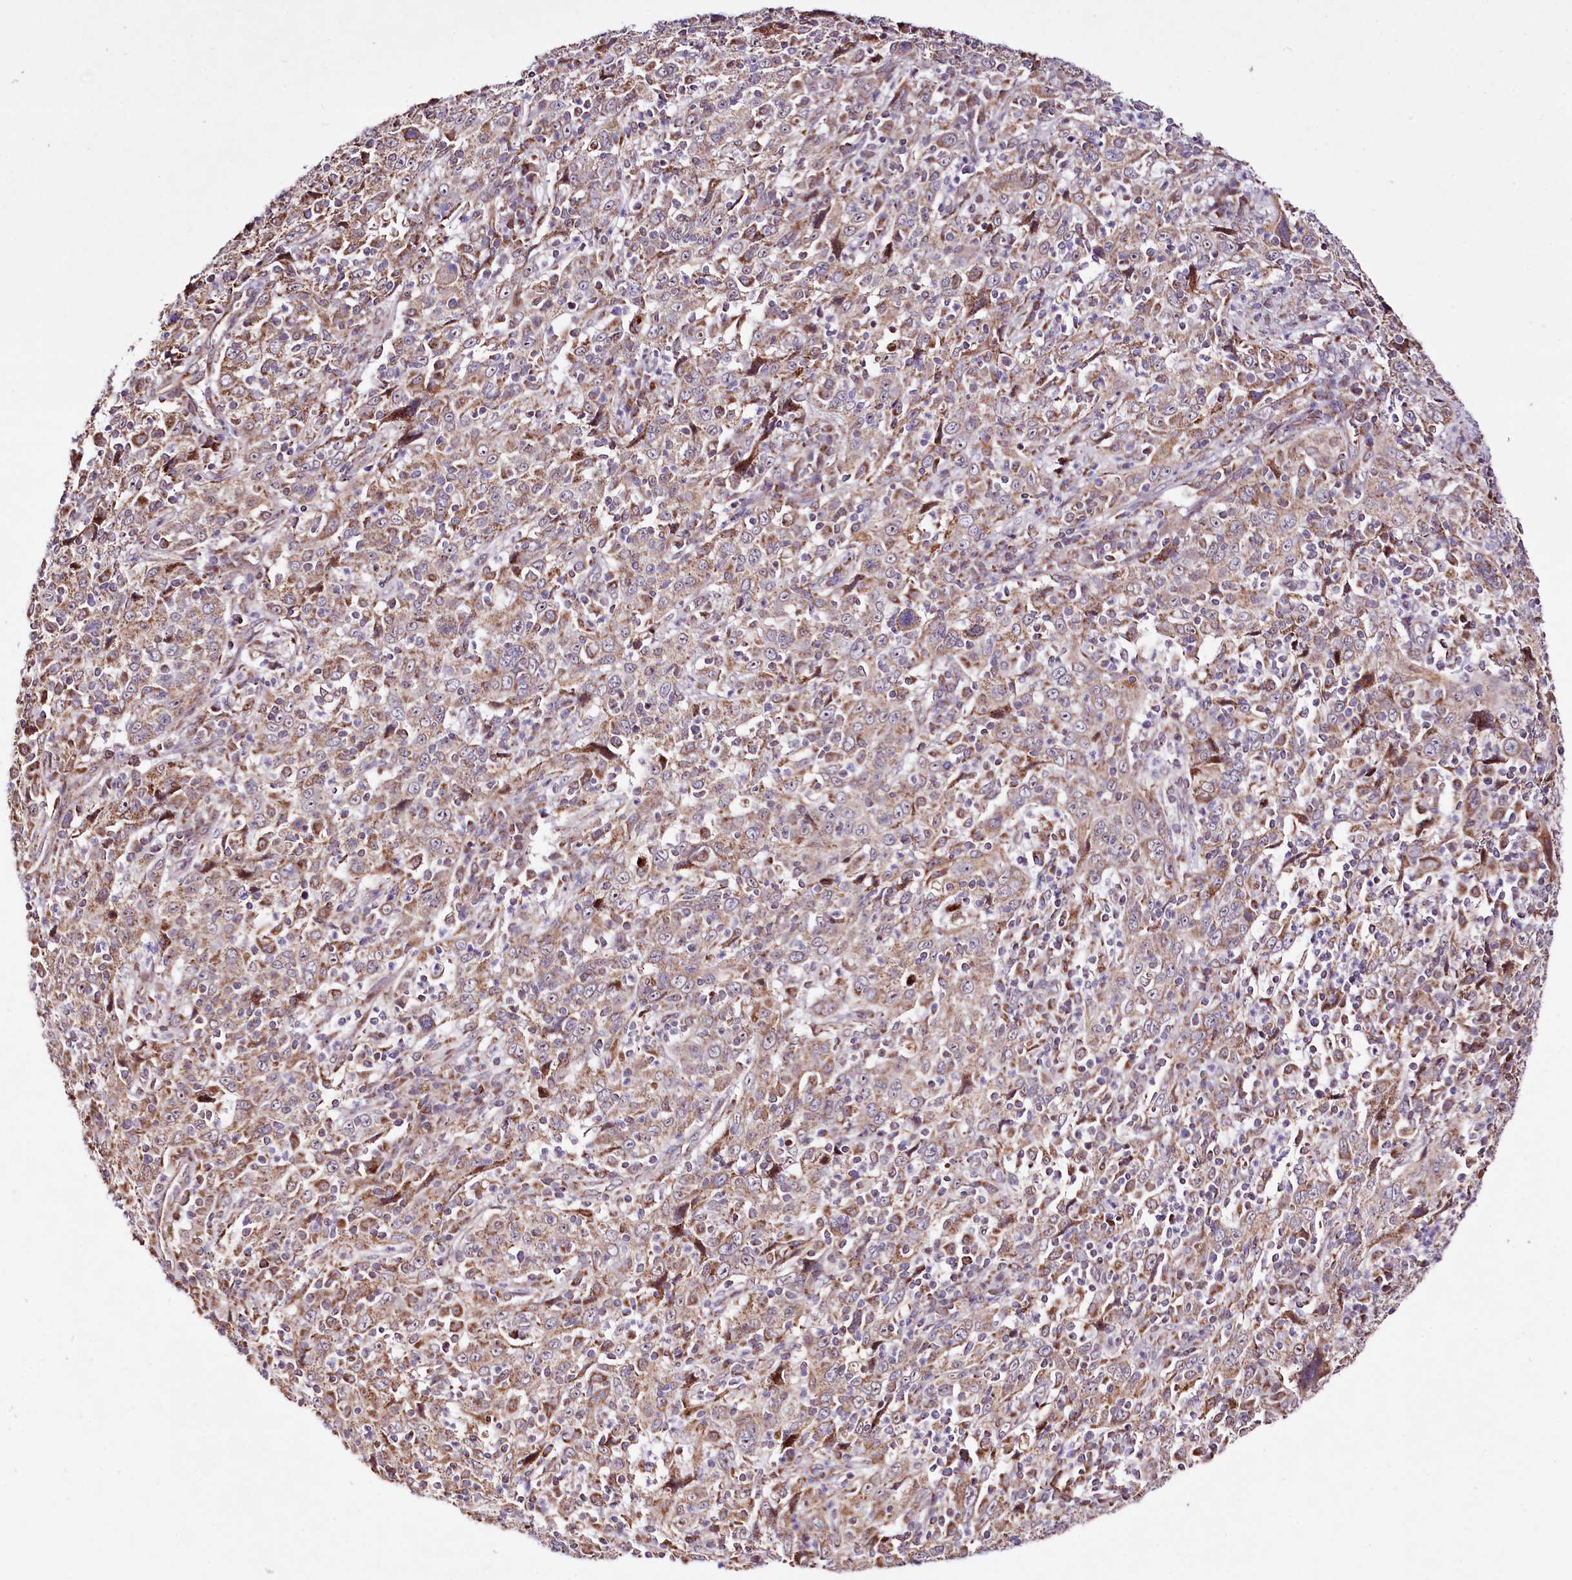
{"staining": {"intensity": "weak", "quantity": ">75%", "location": "cytoplasmic/membranous"}, "tissue": "cervical cancer", "cell_type": "Tumor cells", "image_type": "cancer", "snomed": [{"axis": "morphology", "description": "Squamous cell carcinoma, NOS"}, {"axis": "topography", "description": "Cervix"}], "caption": "Tumor cells reveal low levels of weak cytoplasmic/membranous positivity in approximately >75% of cells in human squamous cell carcinoma (cervical). (DAB (3,3'-diaminobenzidine) IHC with brightfield microscopy, high magnification).", "gene": "ST7", "patient": {"sex": "female", "age": 46}}